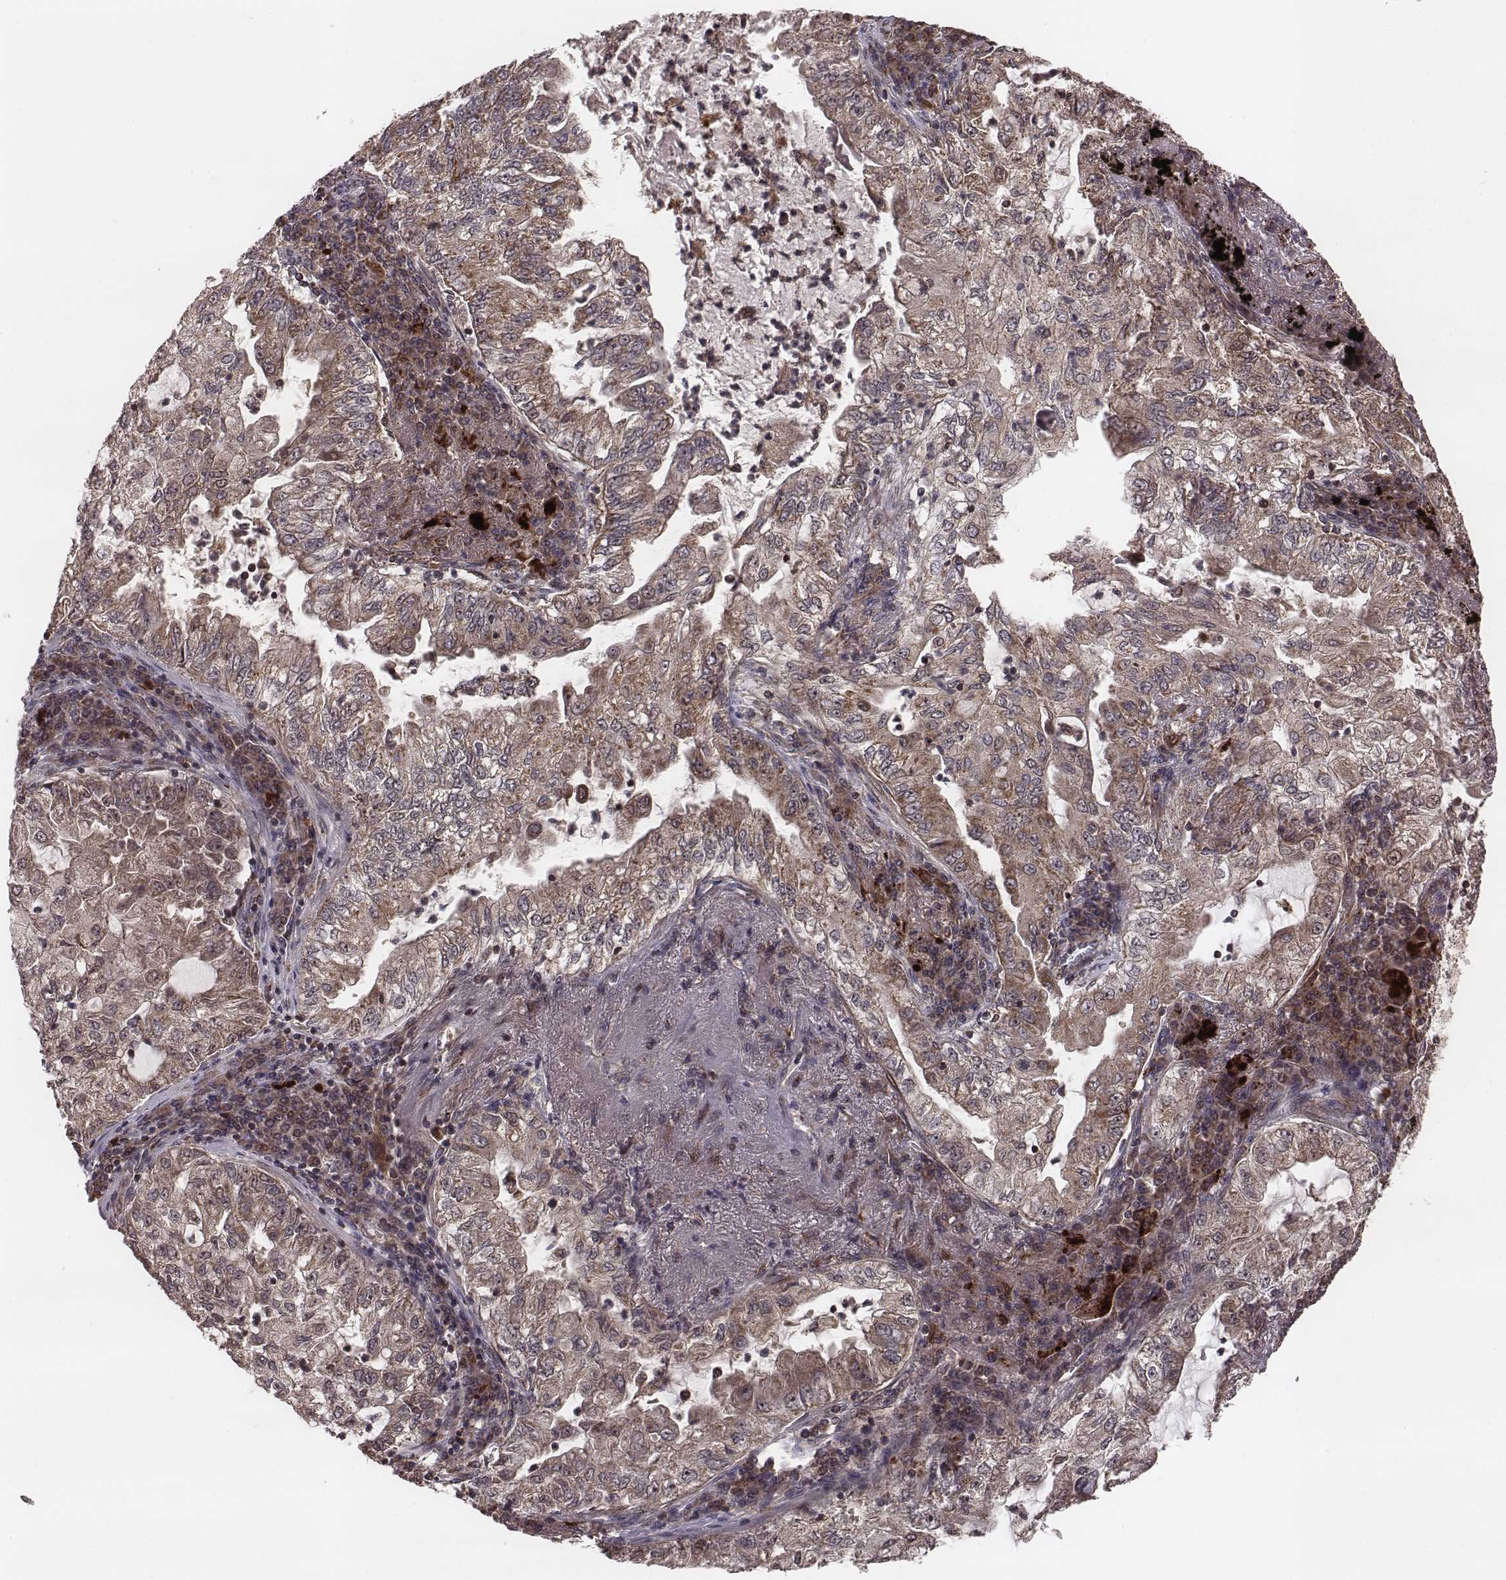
{"staining": {"intensity": "weak", "quantity": ">75%", "location": "cytoplasmic/membranous"}, "tissue": "lung cancer", "cell_type": "Tumor cells", "image_type": "cancer", "snomed": [{"axis": "morphology", "description": "Adenocarcinoma, NOS"}, {"axis": "topography", "description": "Lung"}], "caption": "Lung adenocarcinoma stained with a brown dye demonstrates weak cytoplasmic/membranous positive expression in approximately >75% of tumor cells.", "gene": "ZDHHC21", "patient": {"sex": "female", "age": 73}}